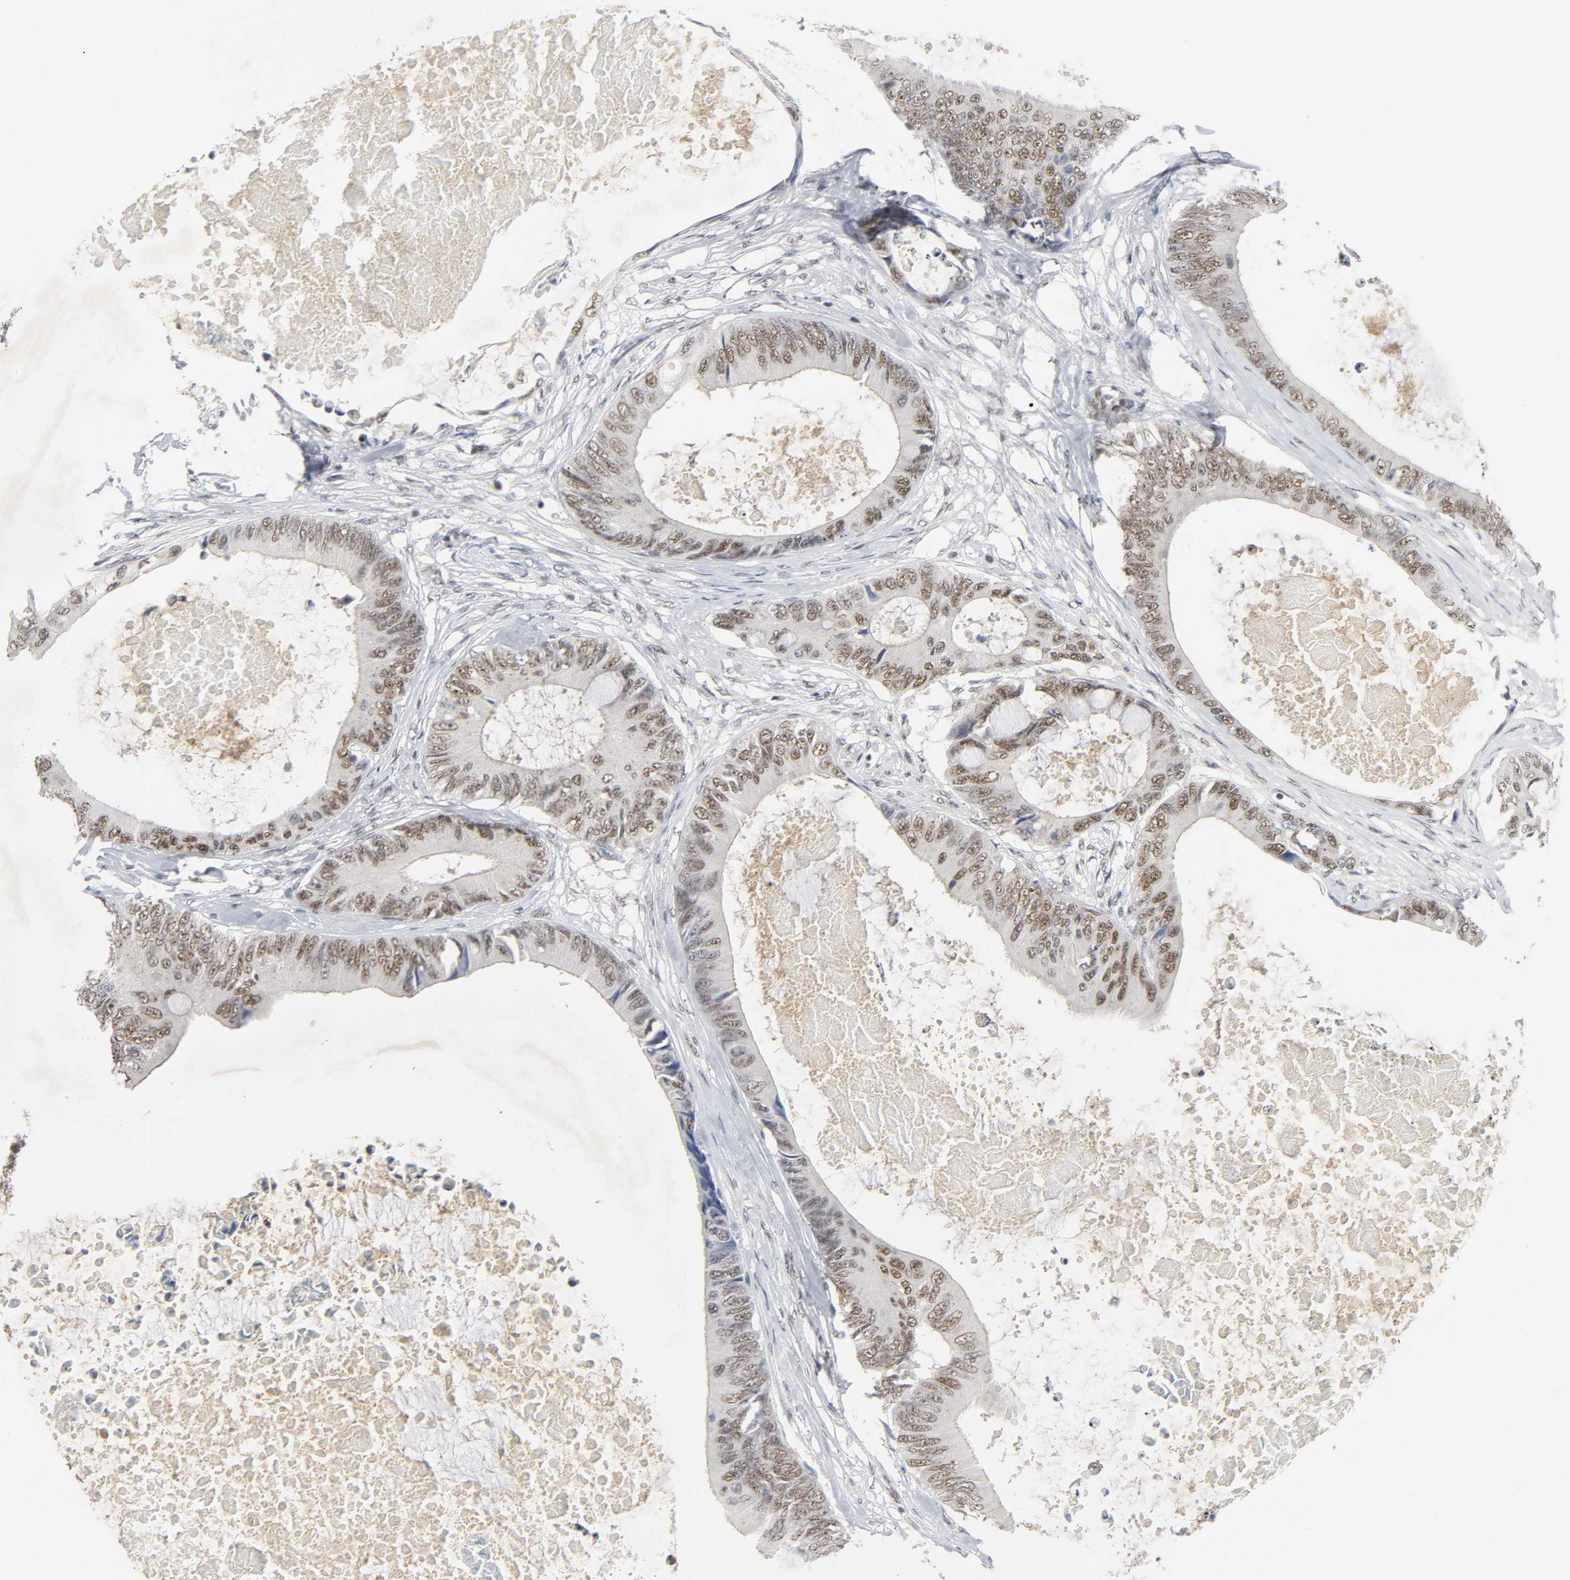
{"staining": {"intensity": "moderate", "quantity": ">75%", "location": "nuclear"}, "tissue": "colorectal cancer", "cell_type": "Tumor cells", "image_type": "cancer", "snomed": [{"axis": "morphology", "description": "Normal tissue, NOS"}, {"axis": "morphology", "description": "Adenocarcinoma, NOS"}, {"axis": "topography", "description": "Rectum"}, {"axis": "topography", "description": "Peripheral nerve tissue"}], "caption": "Adenocarcinoma (colorectal) stained with a brown dye displays moderate nuclear positive expression in approximately >75% of tumor cells.", "gene": "NCOA6", "patient": {"sex": "female", "age": 77}}